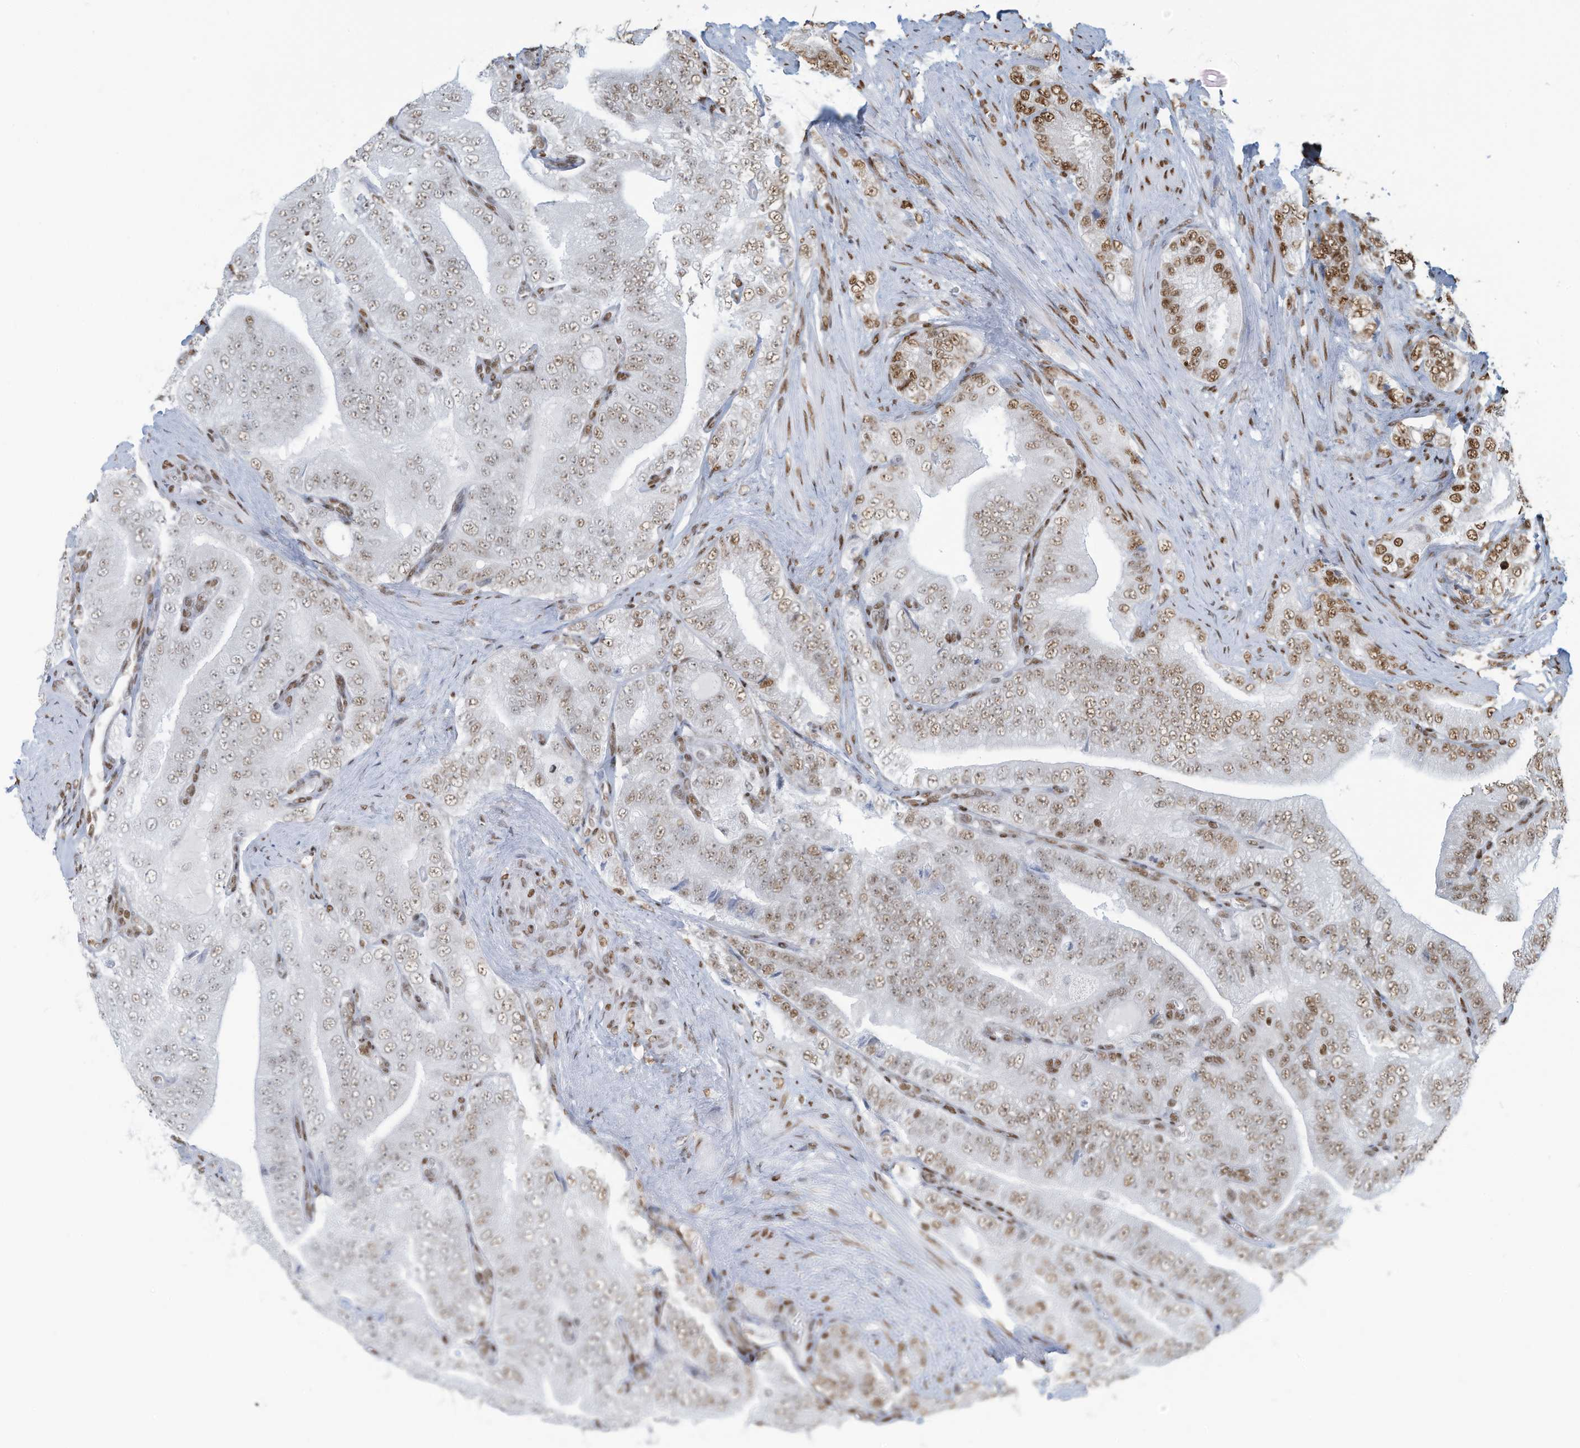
{"staining": {"intensity": "moderate", "quantity": "25%-75%", "location": "nuclear"}, "tissue": "prostate cancer", "cell_type": "Tumor cells", "image_type": "cancer", "snomed": [{"axis": "morphology", "description": "Adenocarcinoma, High grade"}, {"axis": "topography", "description": "Prostate"}], "caption": "A high-resolution histopathology image shows IHC staining of prostate cancer, which exhibits moderate nuclear expression in approximately 25%-75% of tumor cells. The staining is performed using DAB brown chromogen to label protein expression. The nuclei are counter-stained blue using hematoxylin.", "gene": "SARNP", "patient": {"sex": "male", "age": 58}}